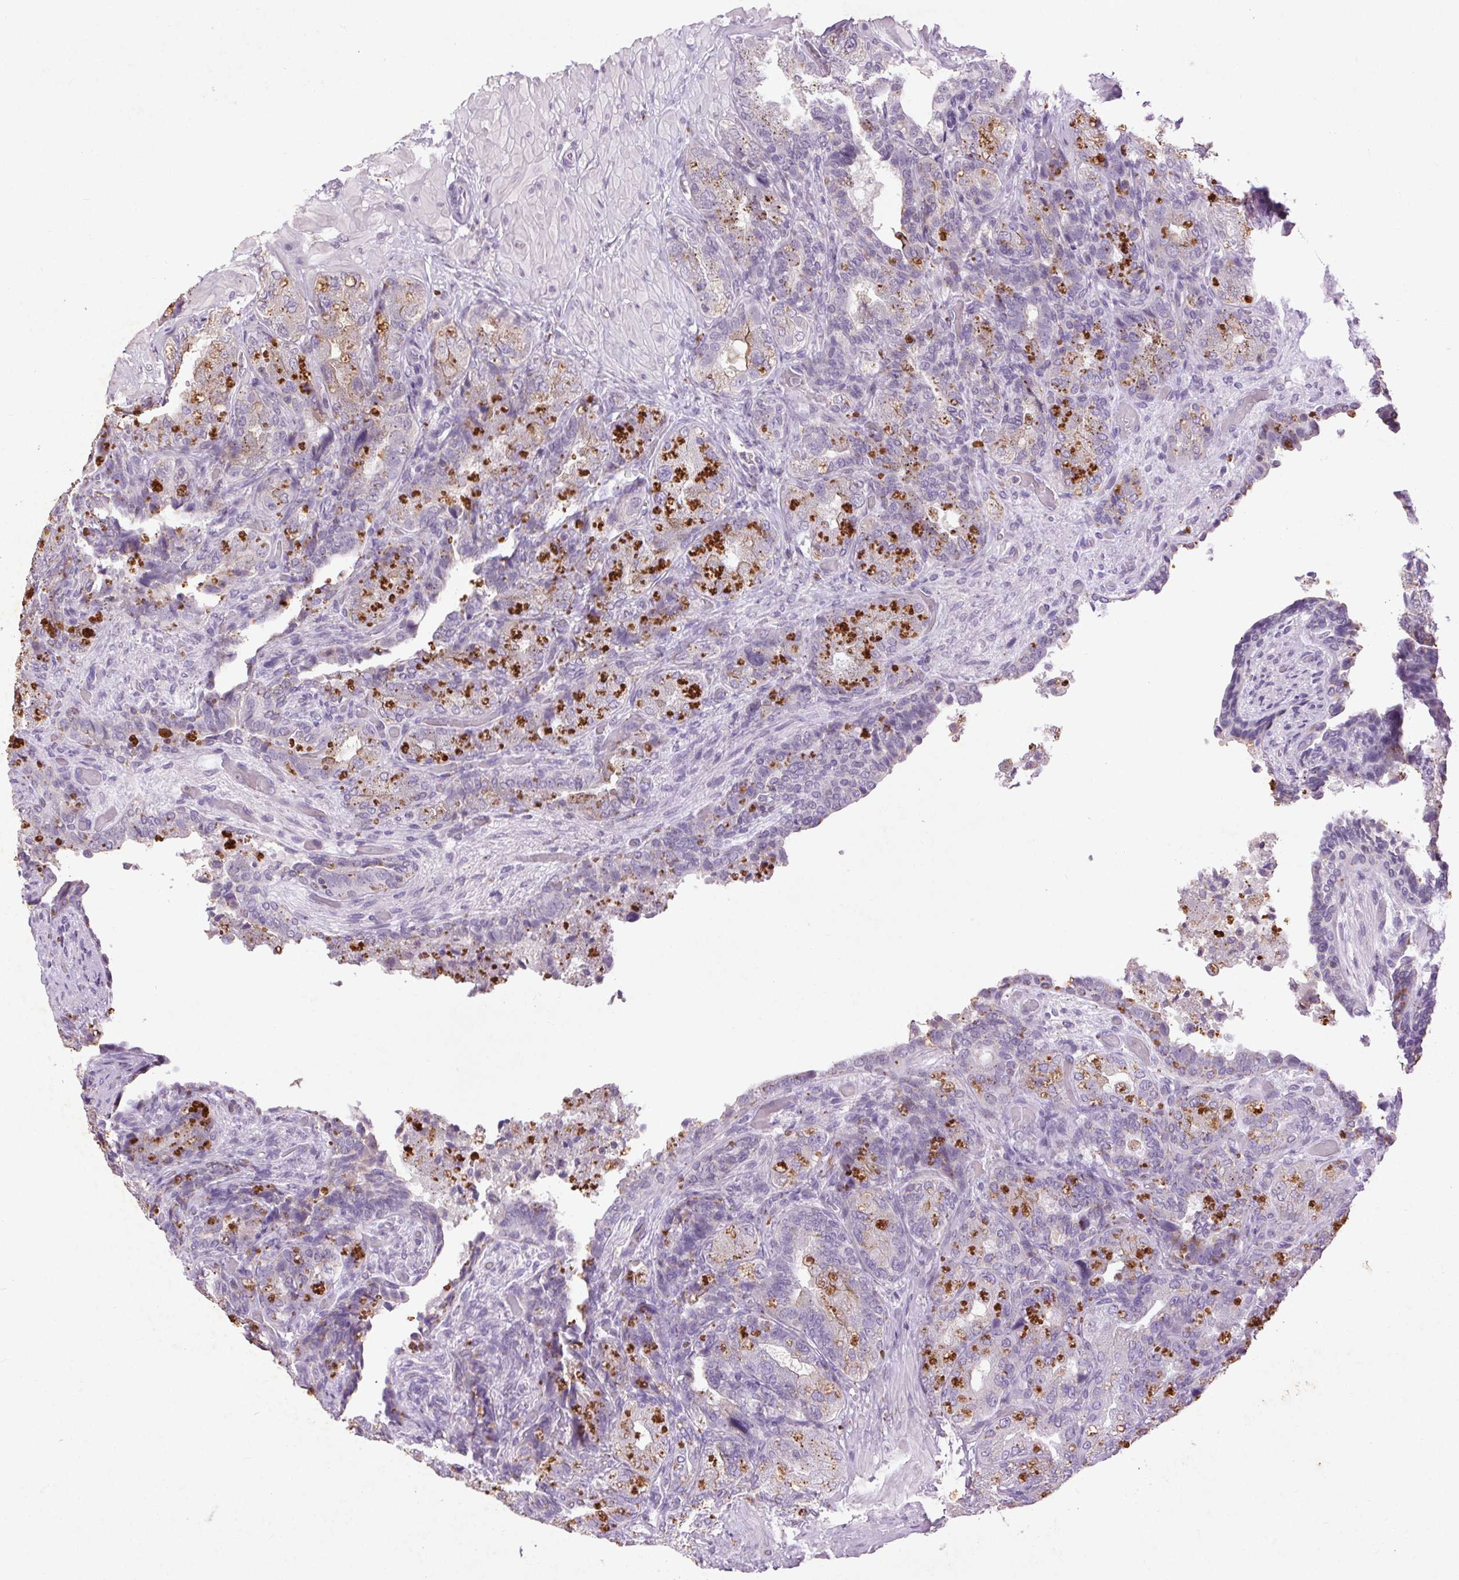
{"staining": {"intensity": "negative", "quantity": "none", "location": "none"}, "tissue": "seminal vesicle", "cell_type": "Glandular cells", "image_type": "normal", "snomed": [{"axis": "morphology", "description": "Normal tissue, NOS"}, {"axis": "topography", "description": "Seminal veicle"}], "caption": "Glandular cells are negative for protein expression in benign human seminal vesicle. (Immunohistochemistry, brightfield microscopy, high magnification).", "gene": "FNDC7", "patient": {"sex": "male", "age": 57}}